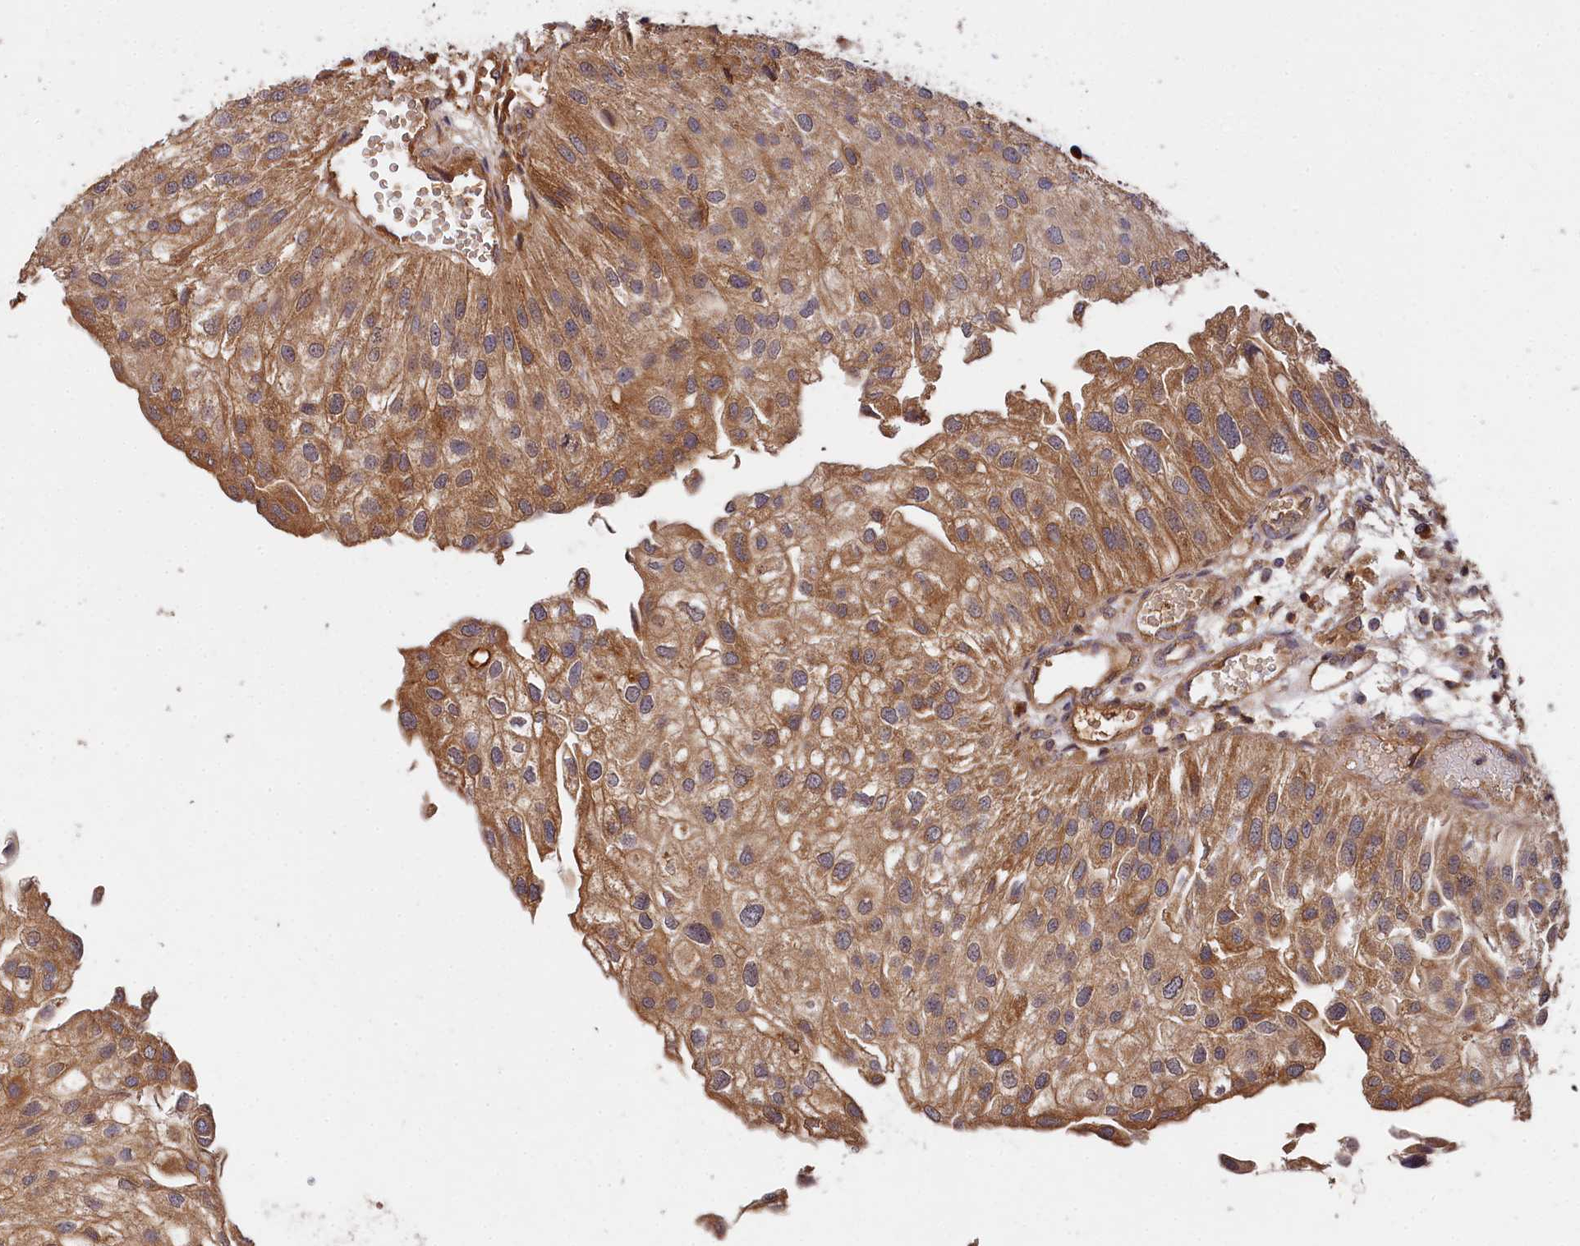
{"staining": {"intensity": "moderate", "quantity": ">75%", "location": "cytoplasmic/membranous"}, "tissue": "urothelial cancer", "cell_type": "Tumor cells", "image_type": "cancer", "snomed": [{"axis": "morphology", "description": "Urothelial carcinoma, Low grade"}, {"axis": "topography", "description": "Urinary bladder"}], "caption": "This histopathology image demonstrates immunohistochemistry (IHC) staining of human urothelial cancer, with medium moderate cytoplasmic/membranous expression in about >75% of tumor cells.", "gene": "MCF2L2", "patient": {"sex": "female", "age": 89}}